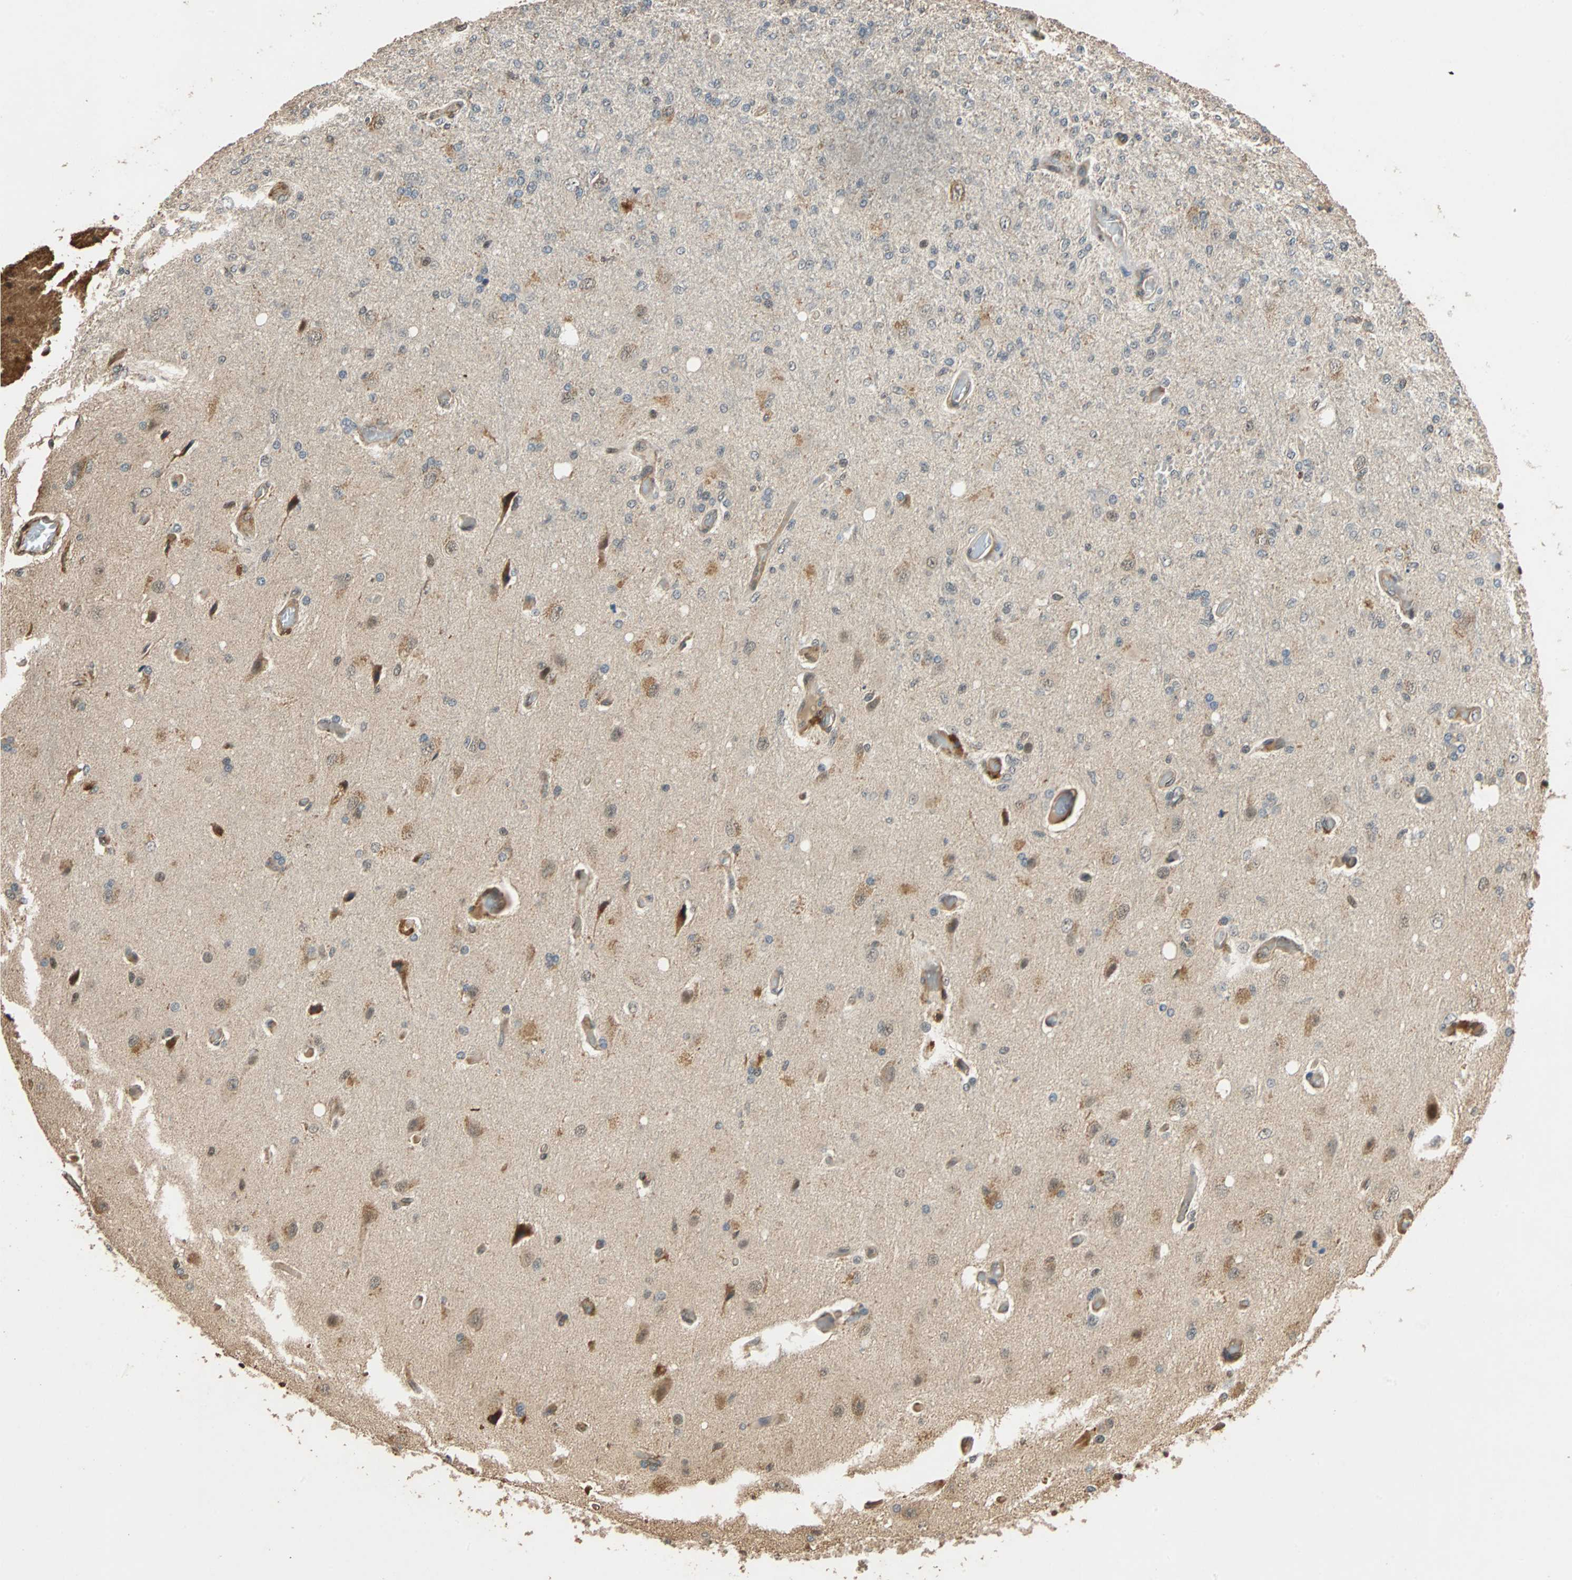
{"staining": {"intensity": "weak", "quantity": "25%-75%", "location": "cytoplasmic/membranous,nuclear"}, "tissue": "glioma", "cell_type": "Tumor cells", "image_type": "cancer", "snomed": [{"axis": "morphology", "description": "Normal tissue, NOS"}, {"axis": "morphology", "description": "Glioma, malignant, High grade"}, {"axis": "topography", "description": "Cerebral cortex"}], "caption": "A micrograph of human malignant glioma (high-grade) stained for a protein reveals weak cytoplasmic/membranous and nuclear brown staining in tumor cells. Nuclei are stained in blue.", "gene": "CDC5L", "patient": {"sex": "male", "age": 77}}